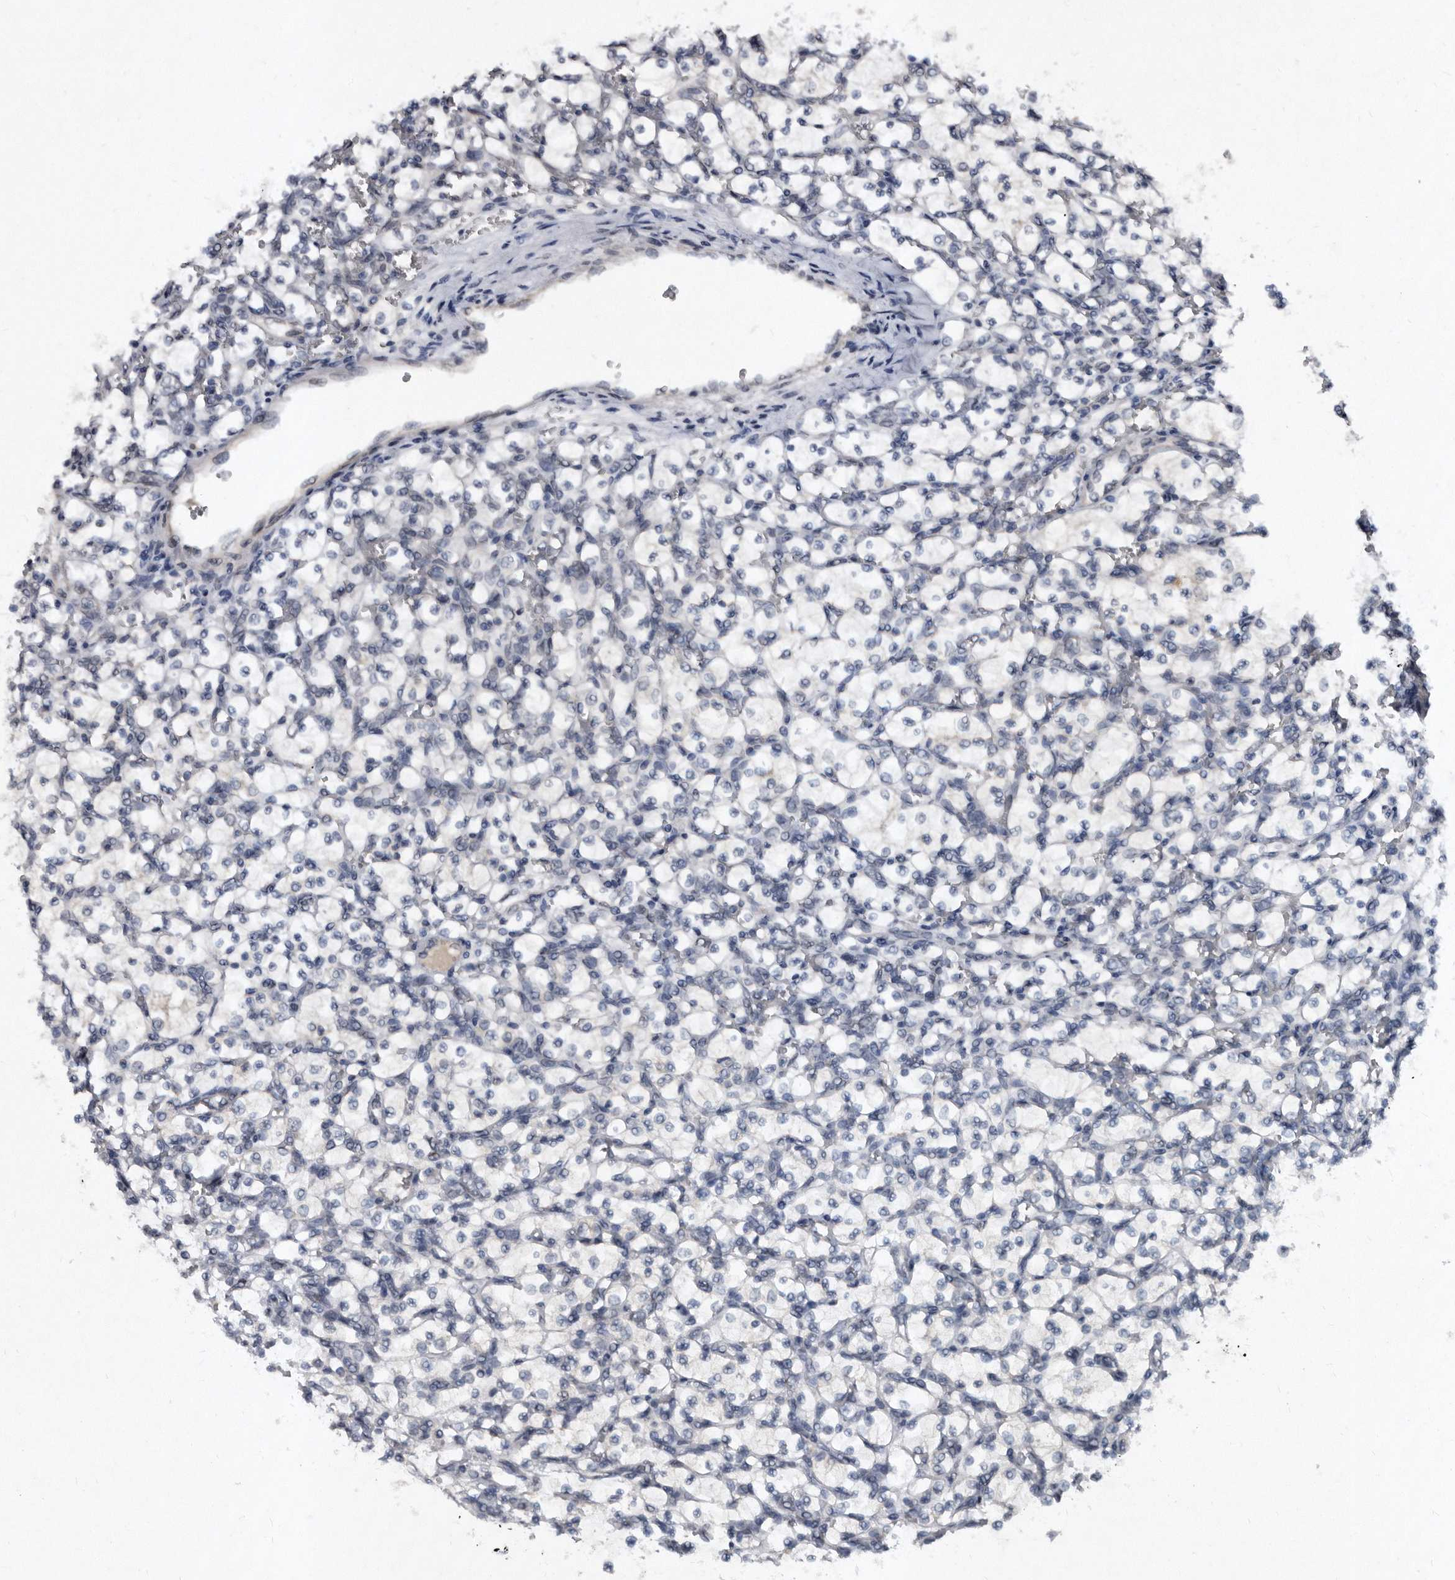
{"staining": {"intensity": "negative", "quantity": "none", "location": "none"}, "tissue": "renal cancer", "cell_type": "Tumor cells", "image_type": "cancer", "snomed": [{"axis": "morphology", "description": "Adenocarcinoma, NOS"}, {"axis": "topography", "description": "Kidney"}], "caption": "Tumor cells show no significant expression in renal cancer.", "gene": "PROM1", "patient": {"sex": "female", "age": 69}}